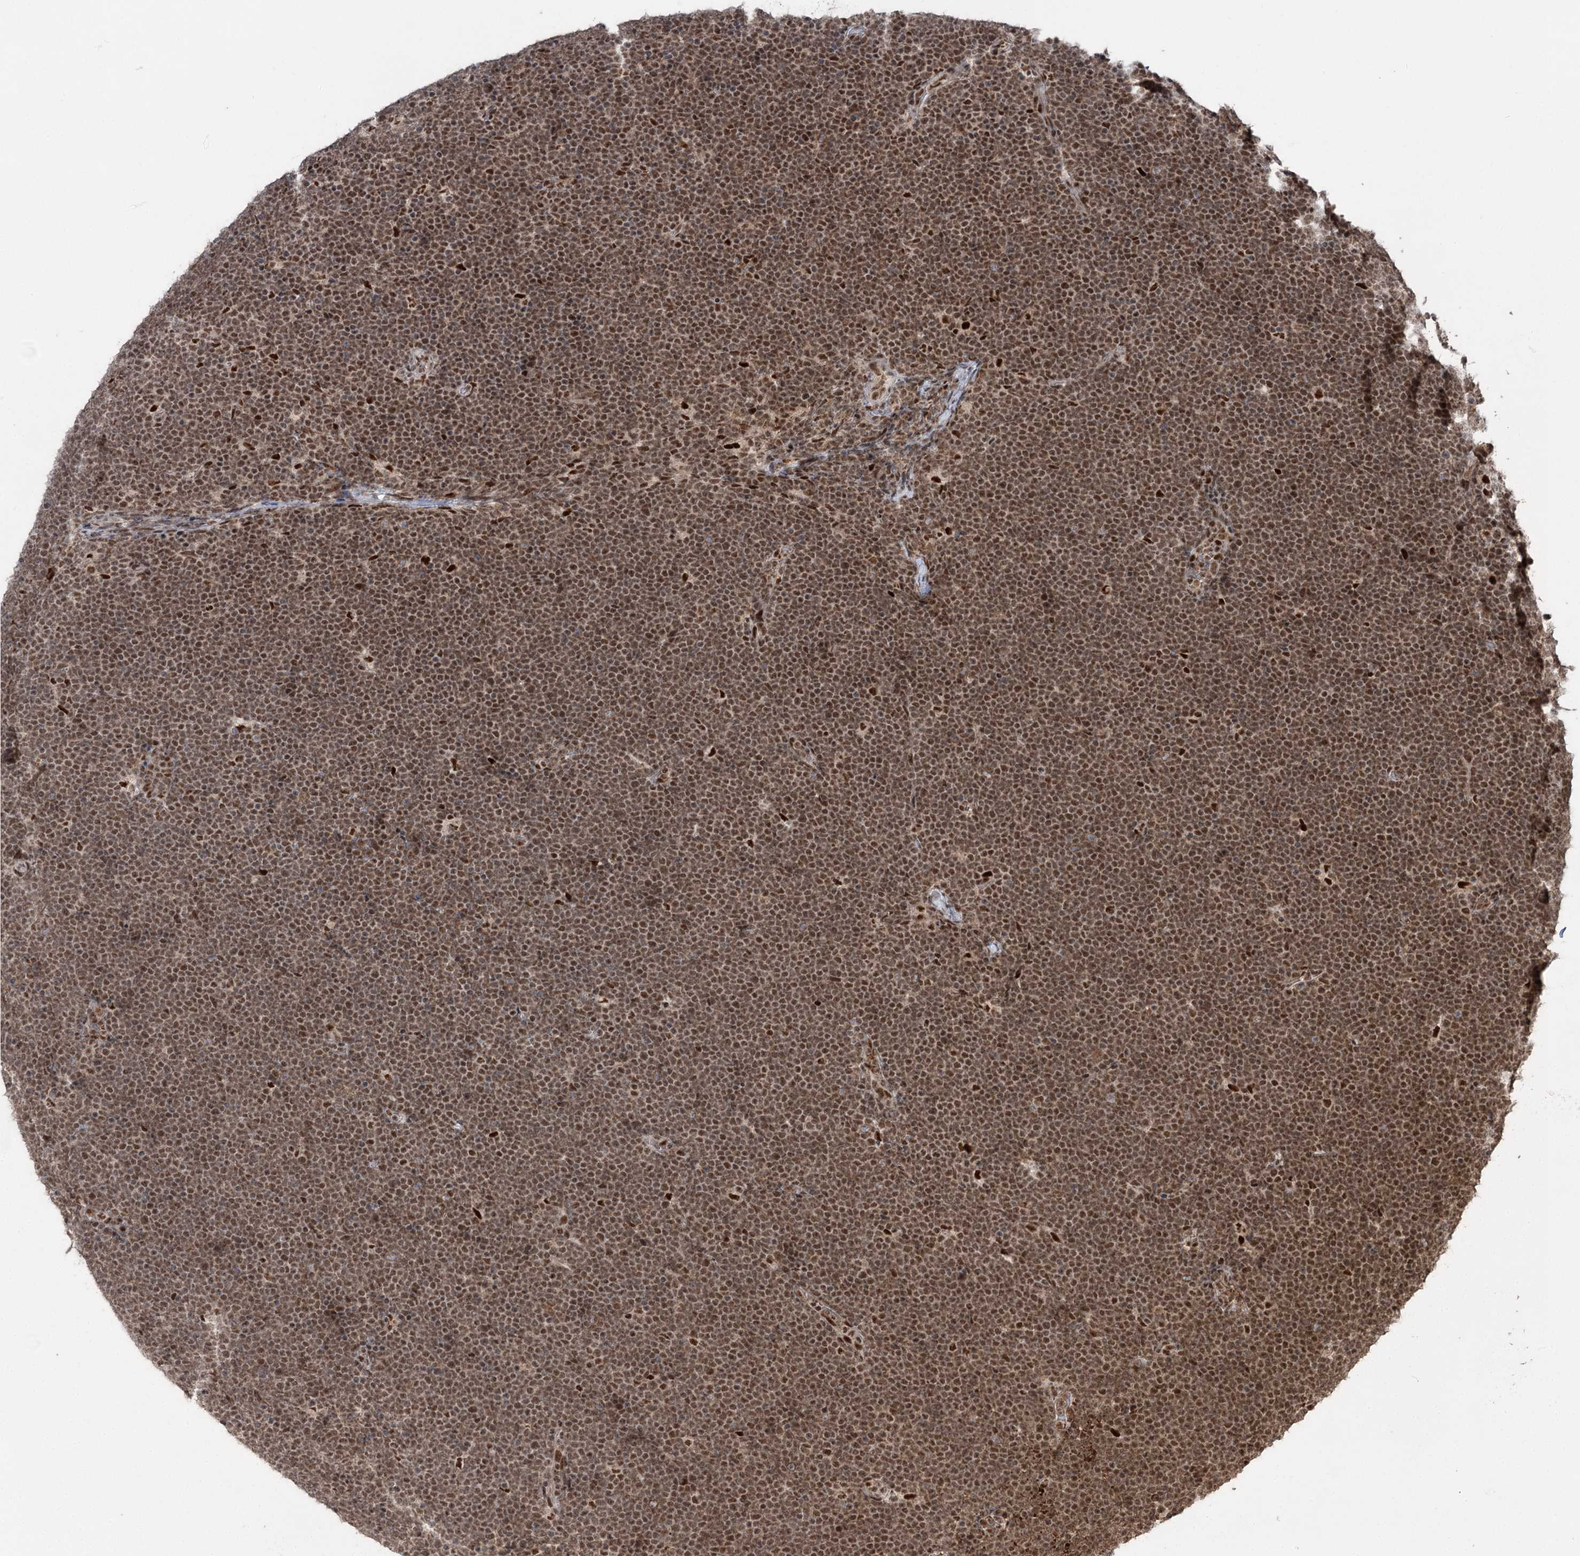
{"staining": {"intensity": "moderate", "quantity": ">75%", "location": "nuclear"}, "tissue": "lymphoma", "cell_type": "Tumor cells", "image_type": "cancer", "snomed": [{"axis": "morphology", "description": "Malignant lymphoma, non-Hodgkin's type, High grade"}, {"axis": "topography", "description": "Lymph node"}], "caption": "Protein expression analysis of lymphoma demonstrates moderate nuclear expression in about >75% of tumor cells.", "gene": "ERCC3", "patient": {"sex": "male", "age": 13}}